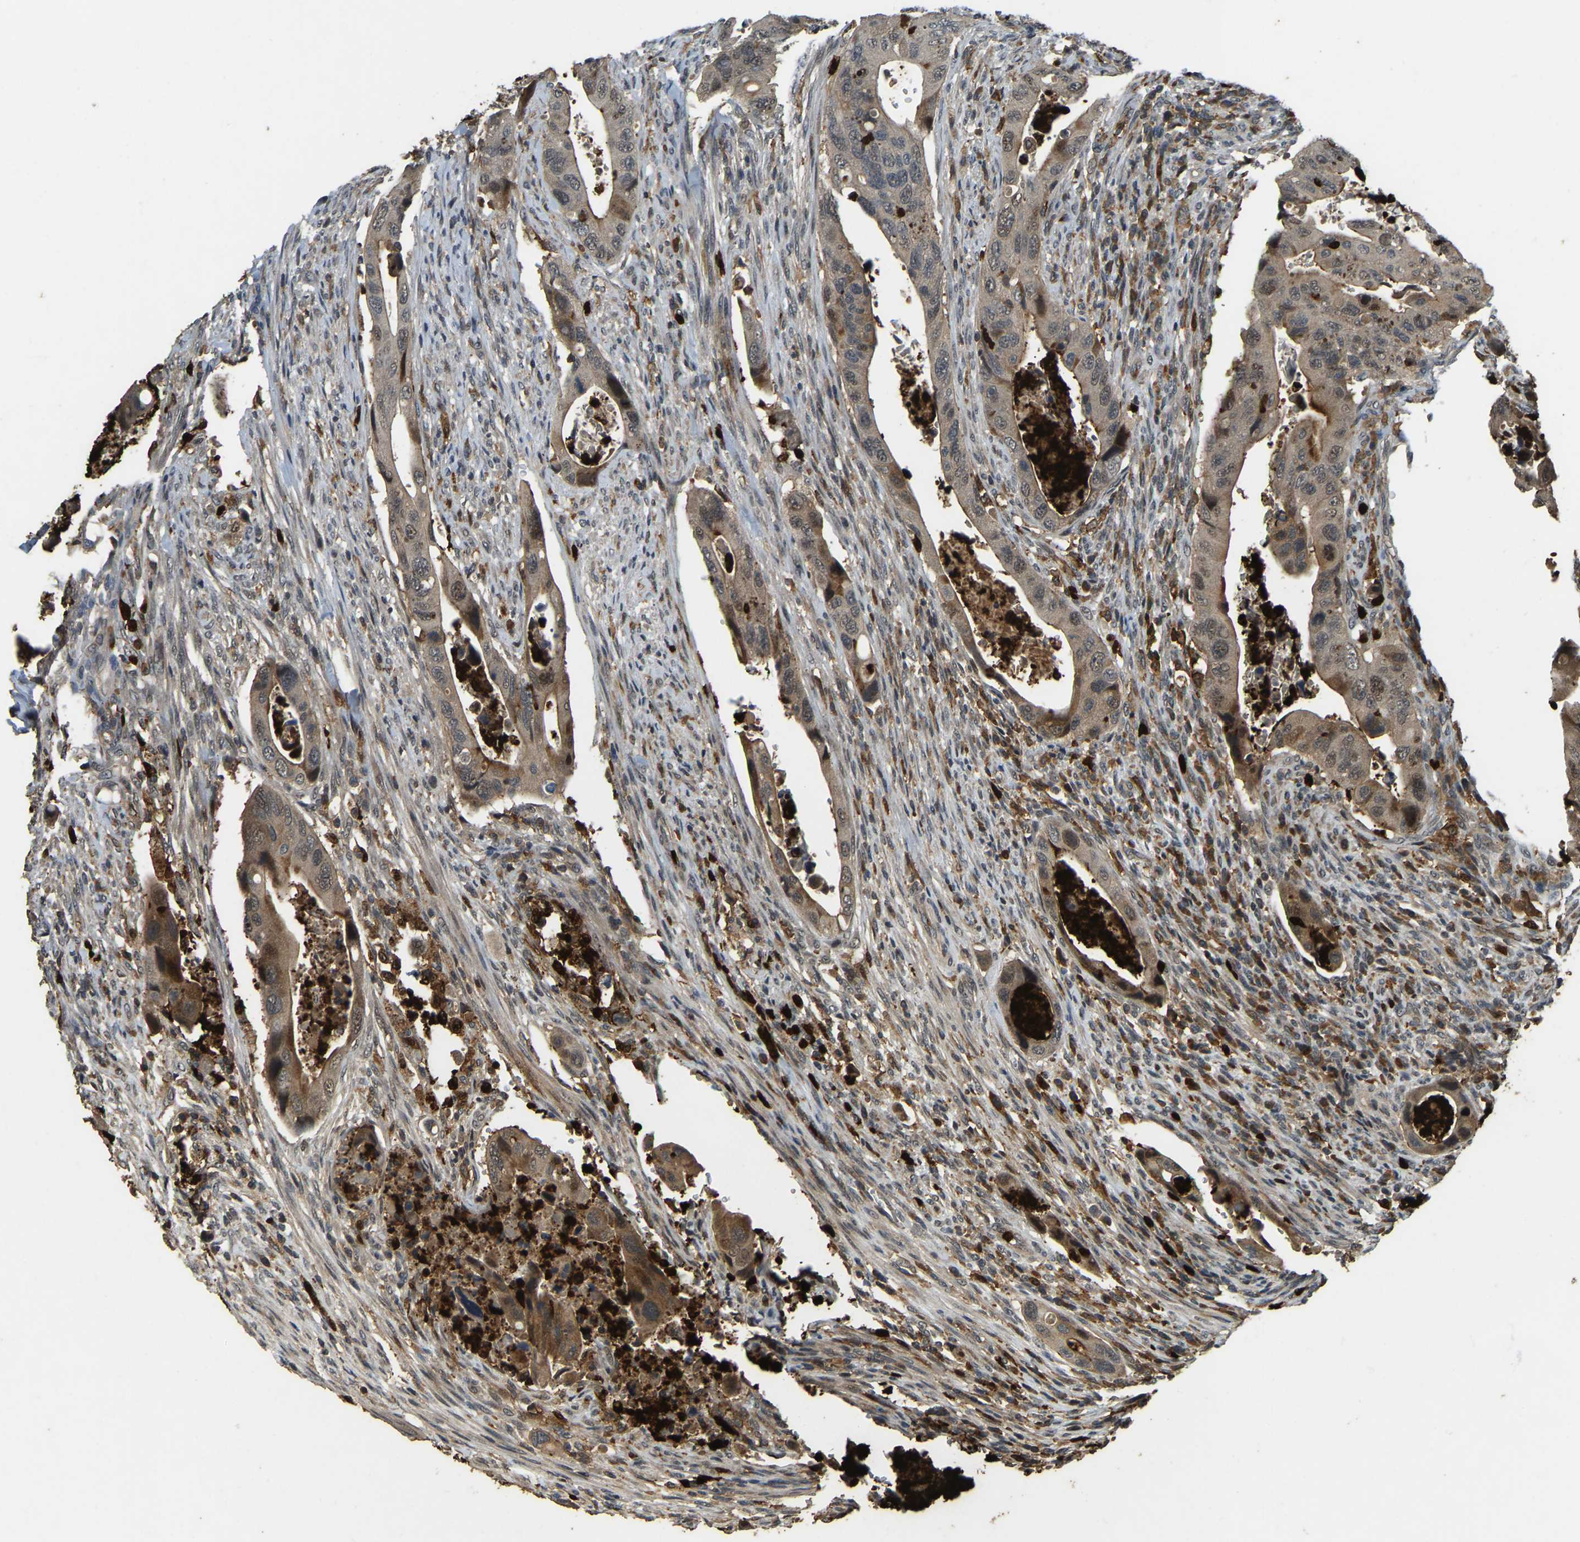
{"staining": {"intensity": "moderate", "quantity": ">75%", "location": "cytoplasmic/membranous"}, "tissue": "colorectal cancer", "cell_type": "Tumor cells", "image_type": "cancer", "snomed": [{"axis": "morphology", "description": "Adenocarcinoma, NOS"}, {"axis": "topography", "description": "Rectum"}], "caption": "A brown stain highlights moderate cytoplasmic/membranous positivity of a protein in human colorectal adenocarcinoma tumor cells.", "gene": "RNF141", "patient": {"sex": "female", "age": 57}}